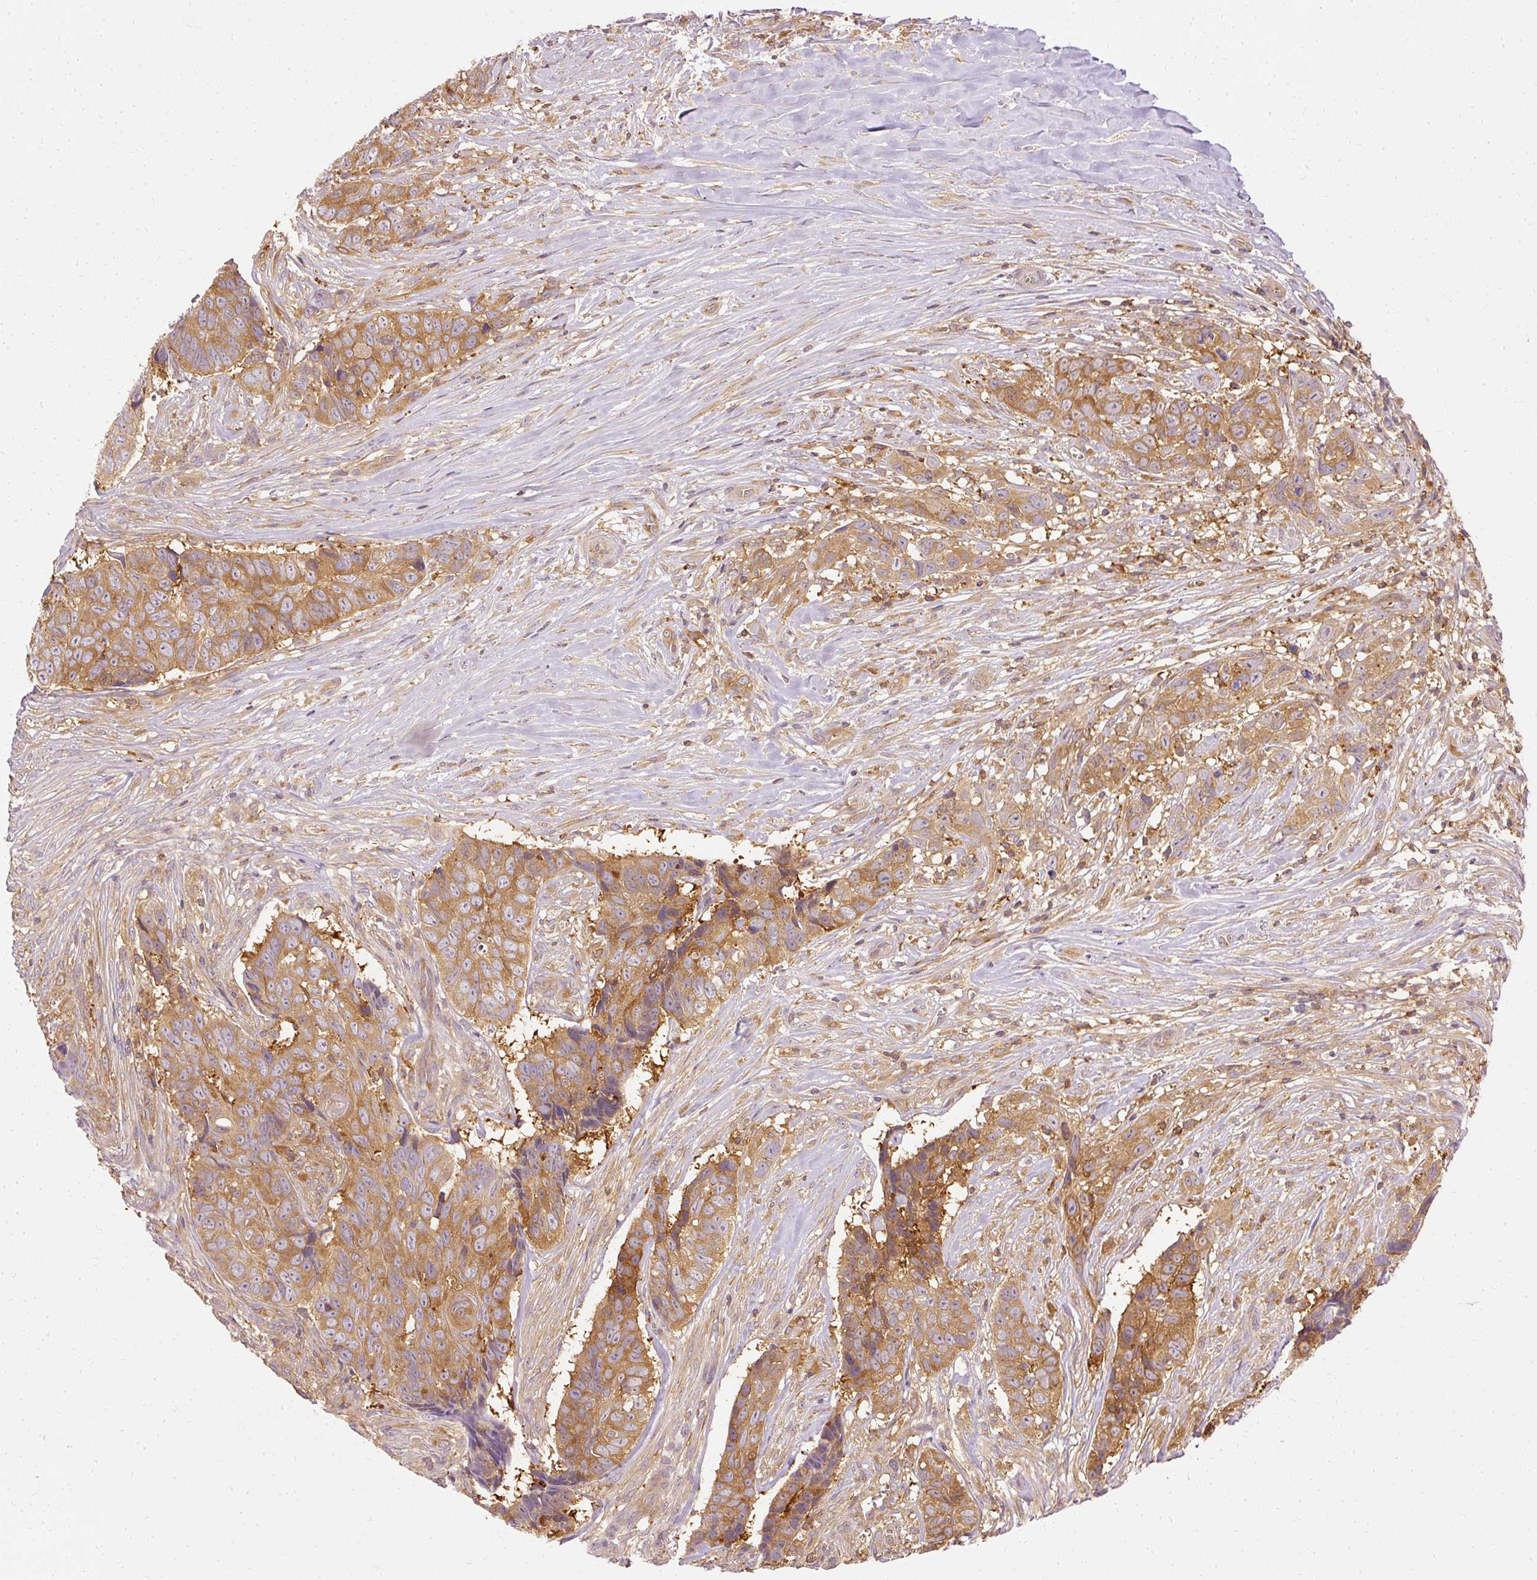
{"staining": {"intensity": "moderate", "quantity": ">75%", "location": "cytoplasmic/membranous"}, "tissue": "skin cancer", "cell_type": "Tumor cells", "image_type": "cancer", "snomed": [{"axis": "morphology", "description": "Basal cell carcinoma"}, {"axis": "topography", "description": "Skin"}], "caption": "Immunohistochemical staining of human skin cancer demonstrates medium levels of moderate cytoplasmic/membranous positivity in about >75% of tumor cells.", "gene": "ARMH3", "patient": {"sex": "female", "age": 82}}